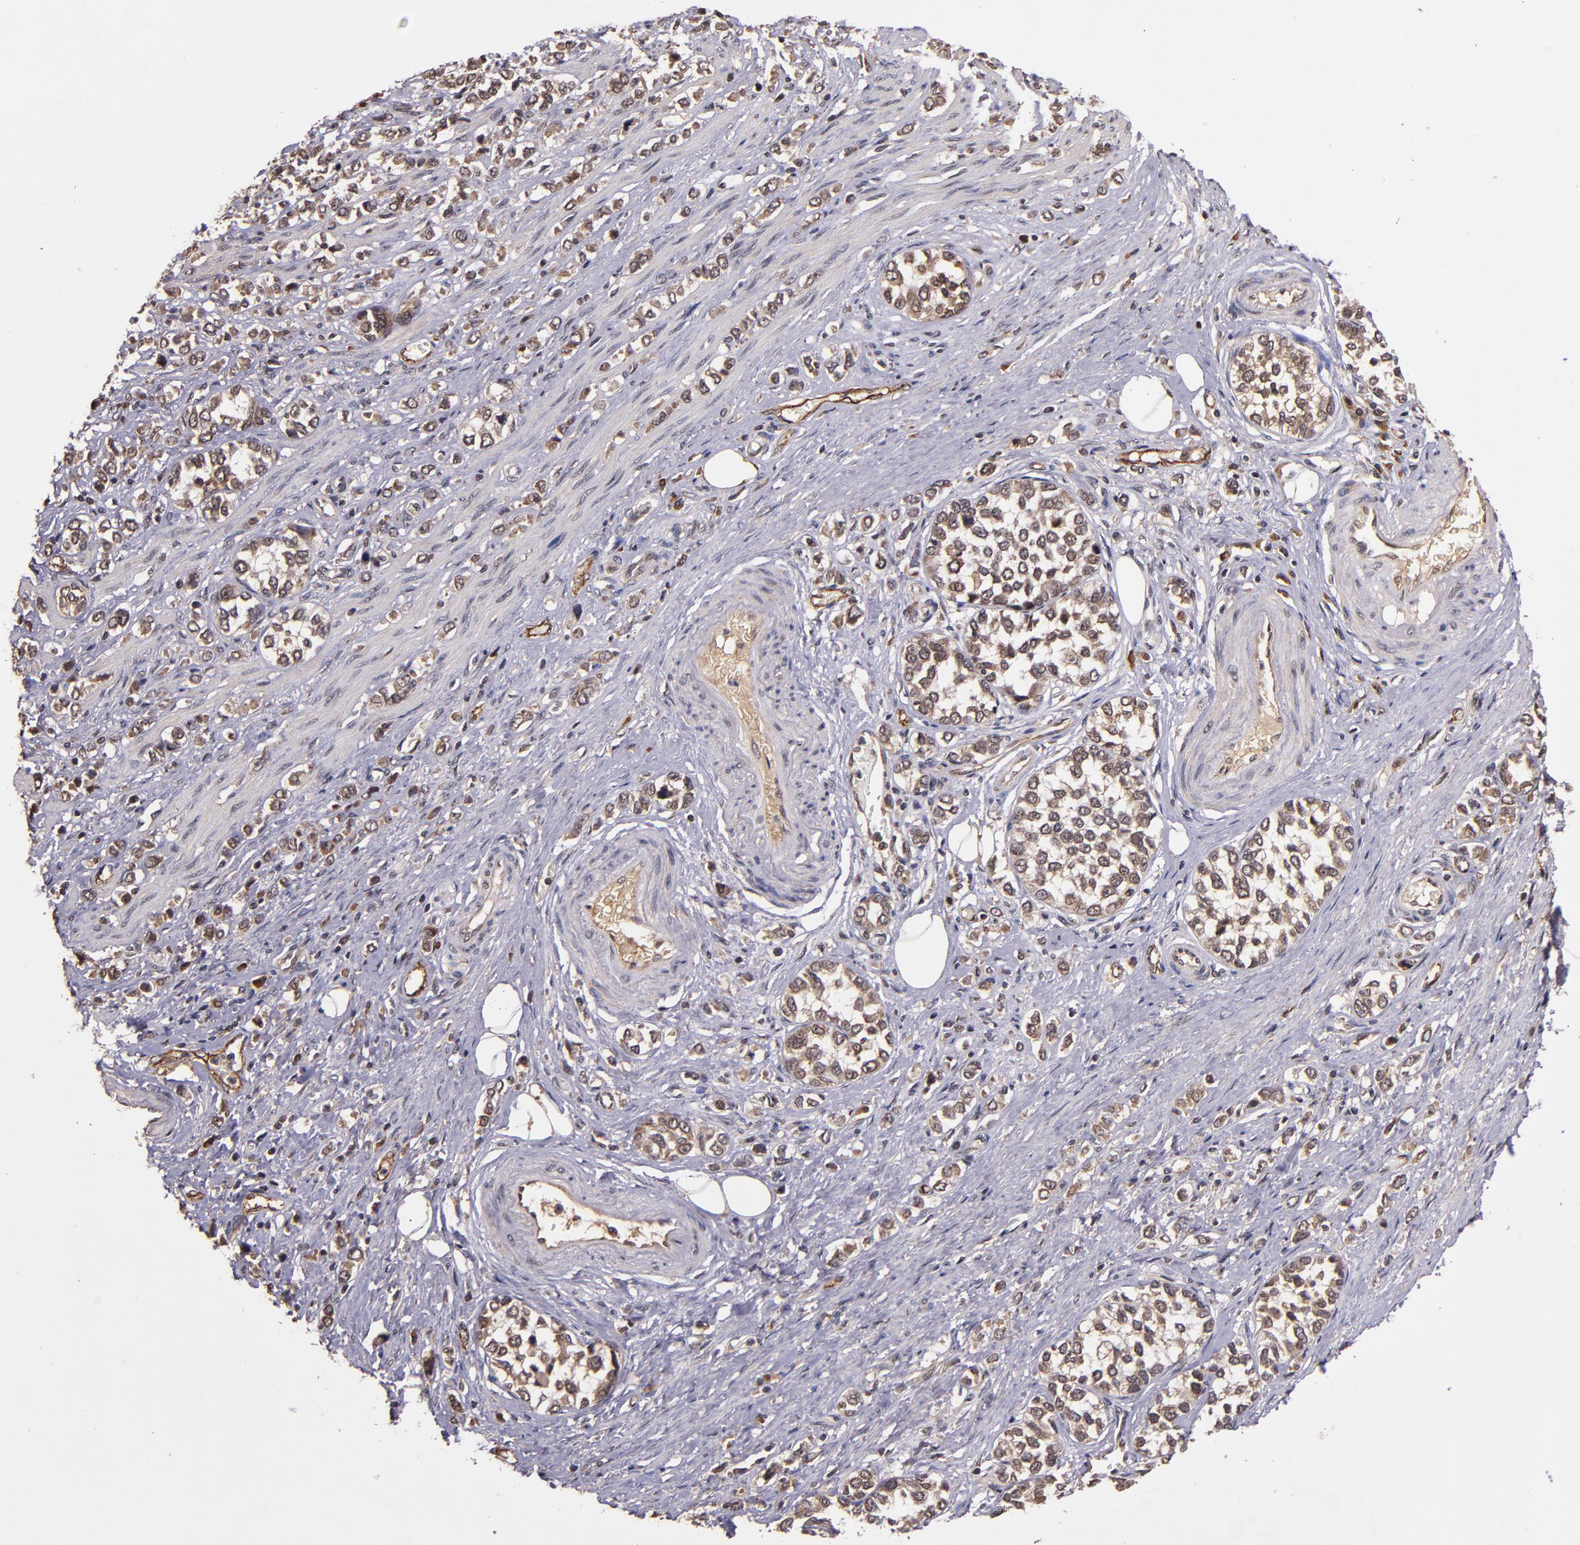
{"staining": {"intensity": "moderate", "quantity": ">75%", "location": "cytoplasmic/membranous"}, "tissue": "stomach cancer", "cell_type": "Tumor cells", "image_type": "cancer", "snomed": [{"axis": "morphology", "description": "Adenocarcinoma, NOS"}, {"axis": "topography", "description": "Stomach, upper"}], "caption": "A brown stain shows moderate cytoplasmic/membranous expression of a protein in adenocarcinoma (stomach) tumor cells. (DAB (3,3'-diaminobenzidine) IHC, brown staining for protein, blue staining for nuclei).", "gene": "RIOK3", "patient": {"sex": "male", "age": 76}}